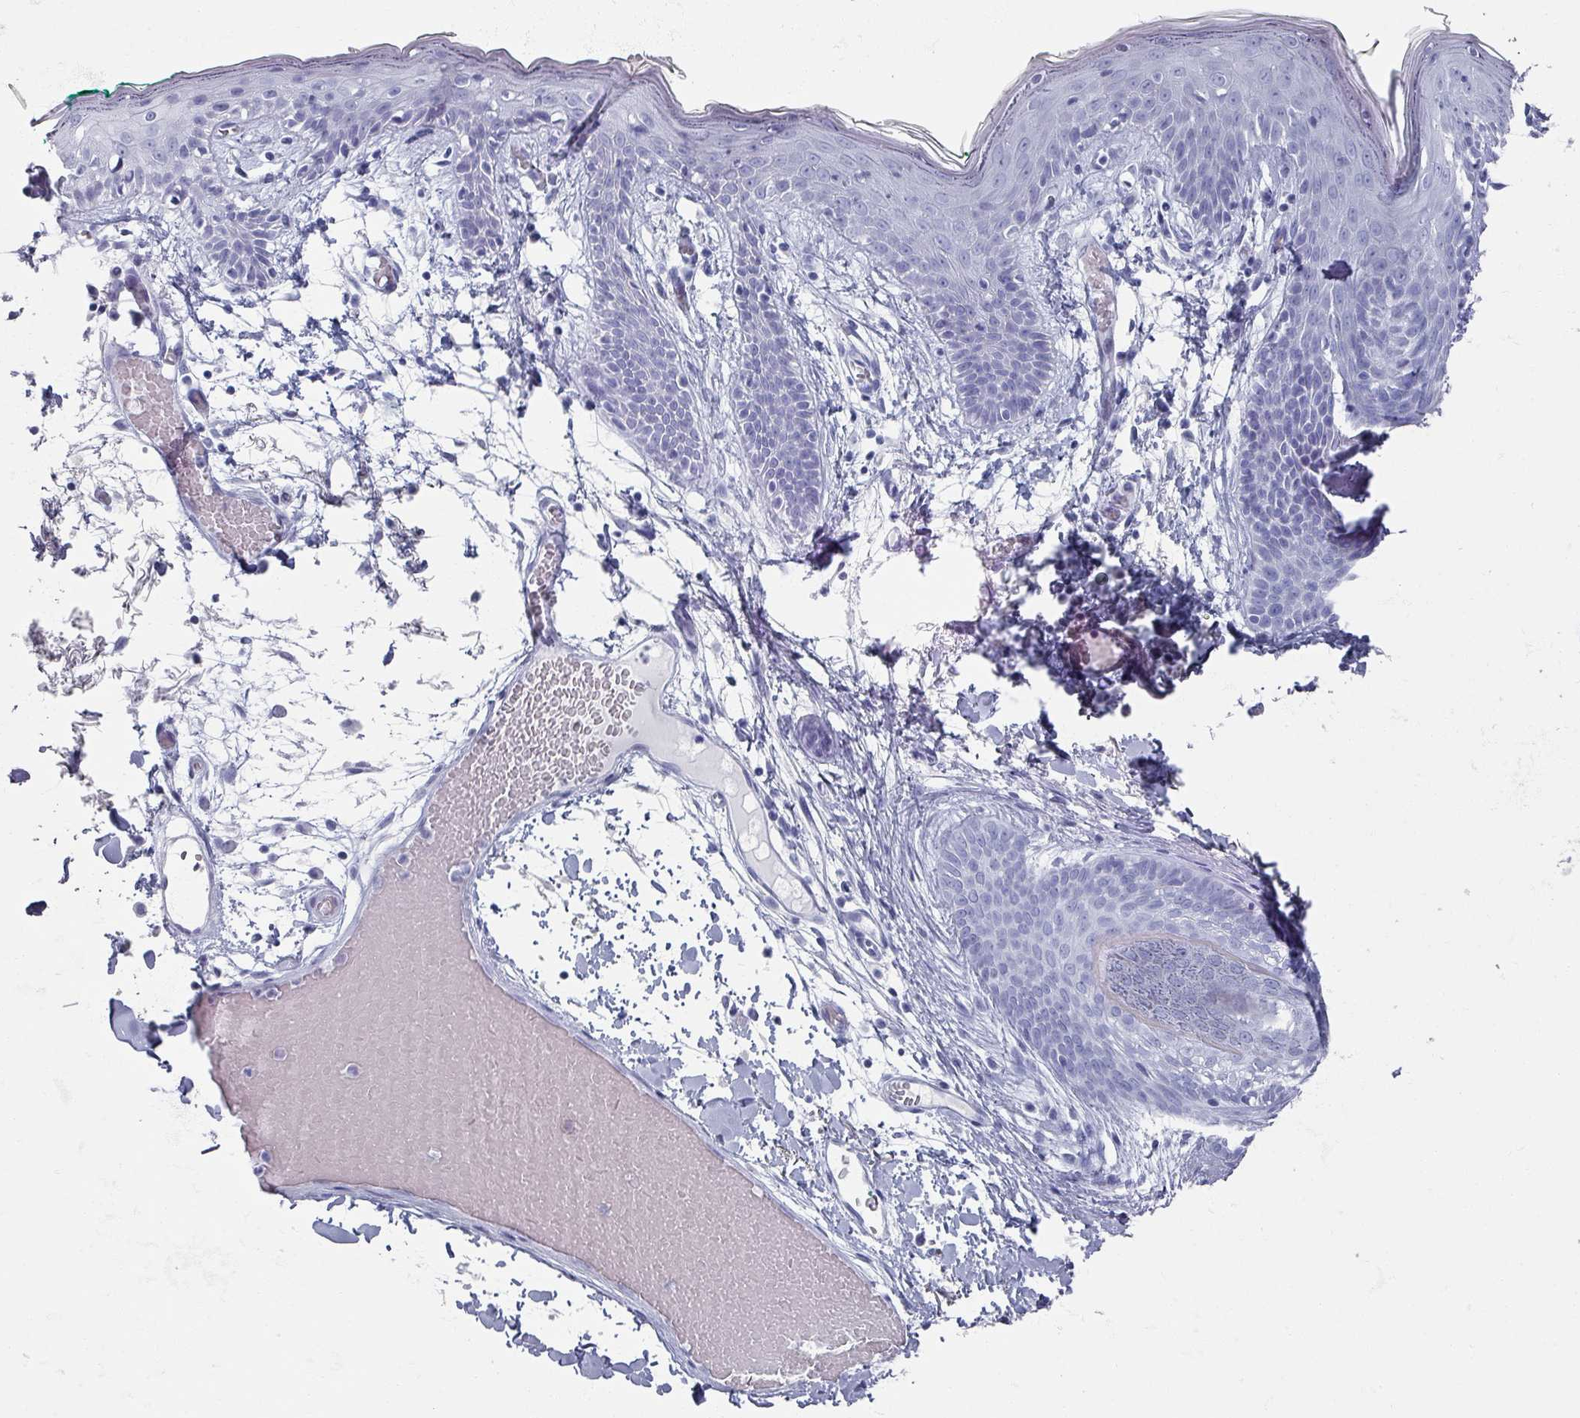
{"staining": {"intensity": "negative", "quantity": "none", "location": "none"}, "tissue": "skin", "cell_type": "Fibroblasts", "image_type": "normal", "snomed": [{"axis": "morphology", "description": "Normal tissue, NOS"}, {"axis": "topography", "description": "Skin"}], "caption": "This is a micrograph of immunohistochemistry (IHC) staining of benign skin, which shows no positivity in fibroblasts. (Immunohistochemistry (ihc), brightfield microscopy, high magnification).", "gene": "OMG", "patient": {"sex": "male", "age": 79}}